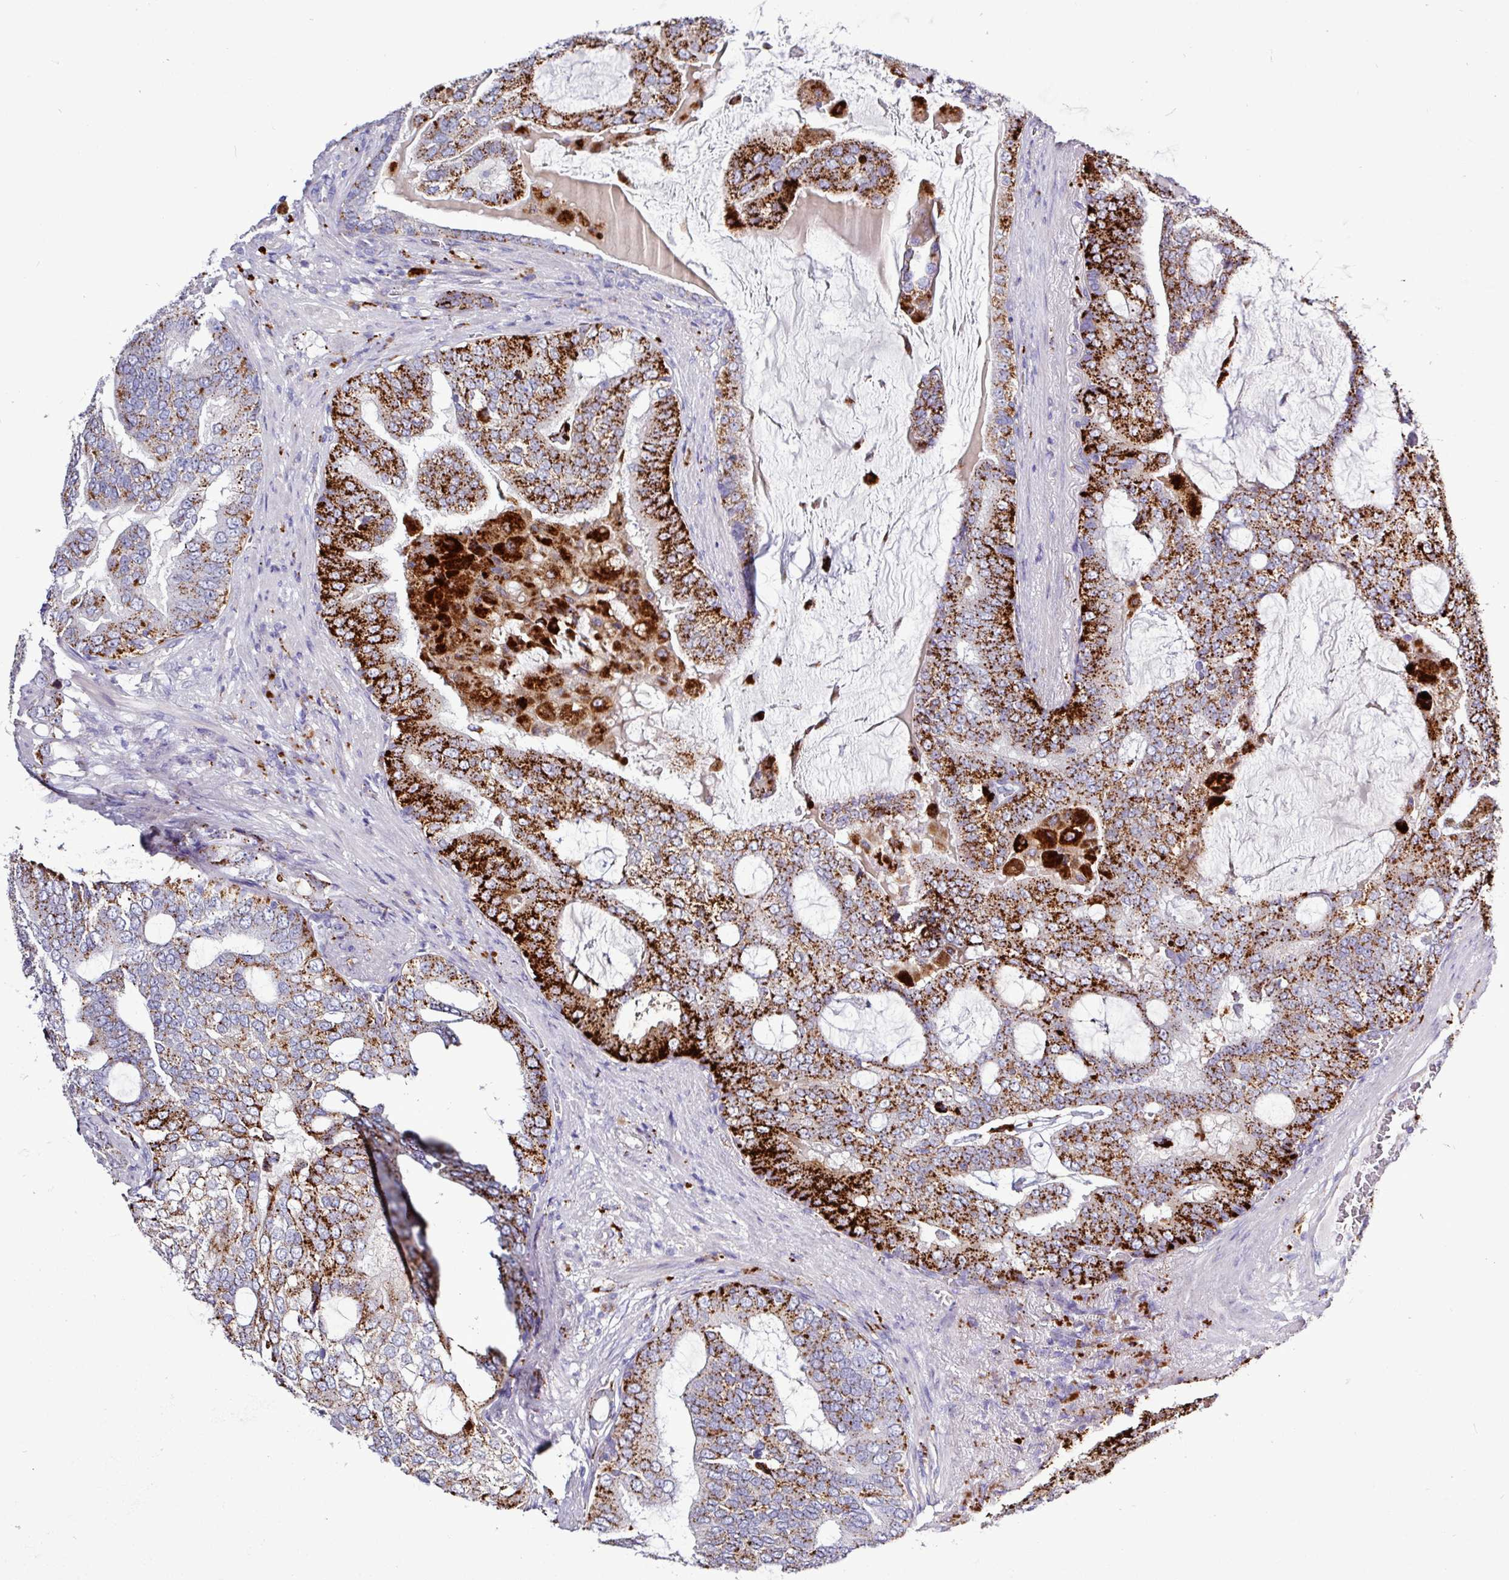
{"staining": {"intensity": "strong", "quantity": "25%-75%", "location": "cytoplasmic/membranous"}, "tissue": "prostate cancer", "cell_type": "Tumor cells", "image_type": "cancer", "snomed": [{"axis": "morphology", "description": "Adenocarcinoma, High grade"}, {"axis": "topography", "description": "Prostate"}], "caption": "Immunohistochemistry image of neoplastic tissue: human prostate high-grade adenocarcinoma stained using IHC displays high levels of strong protein expression localized specifically in the cytoplasmic/membranous of tumor cells, appearing as a cytoplasmic/membranous brown color.", "gene": "AMIGO2", "patient": {"sex": "male", "age": 55}}